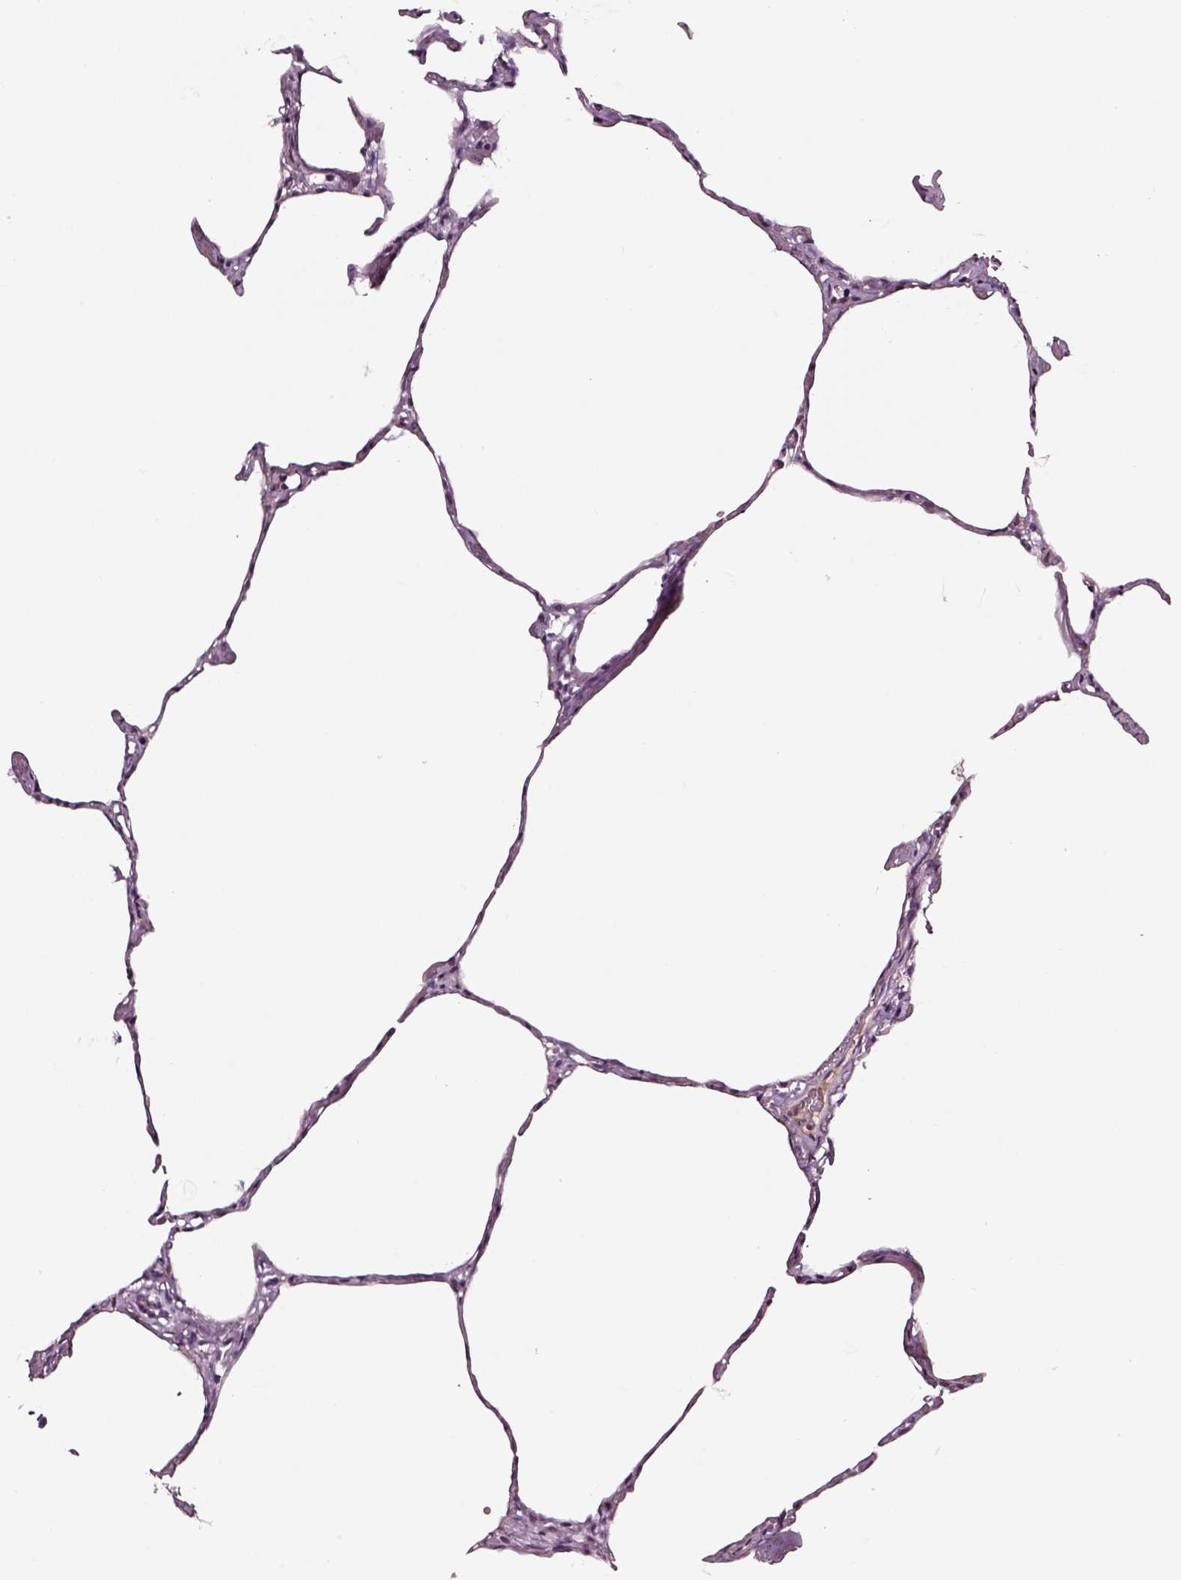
{"staining": {"intensity": "negative", "quantity": "none", "location": "none"}, "tissue": "lung", "cell_type": "Alveolar cells", "image_type": "normal", "snomed": [{"axis": "morphology", "description": "Normal tissue, NOS"}, {"axis": "topography", "description": "Lung"}], "caption": "Micrograph shows no significant protein staining in alveolar cells of normal lung. (DAB immunohistochemistry visualized using brightfield microscopy, high magnification).", "gene": "SMIM17", "patient": {"sex": "male", "age": 65}}